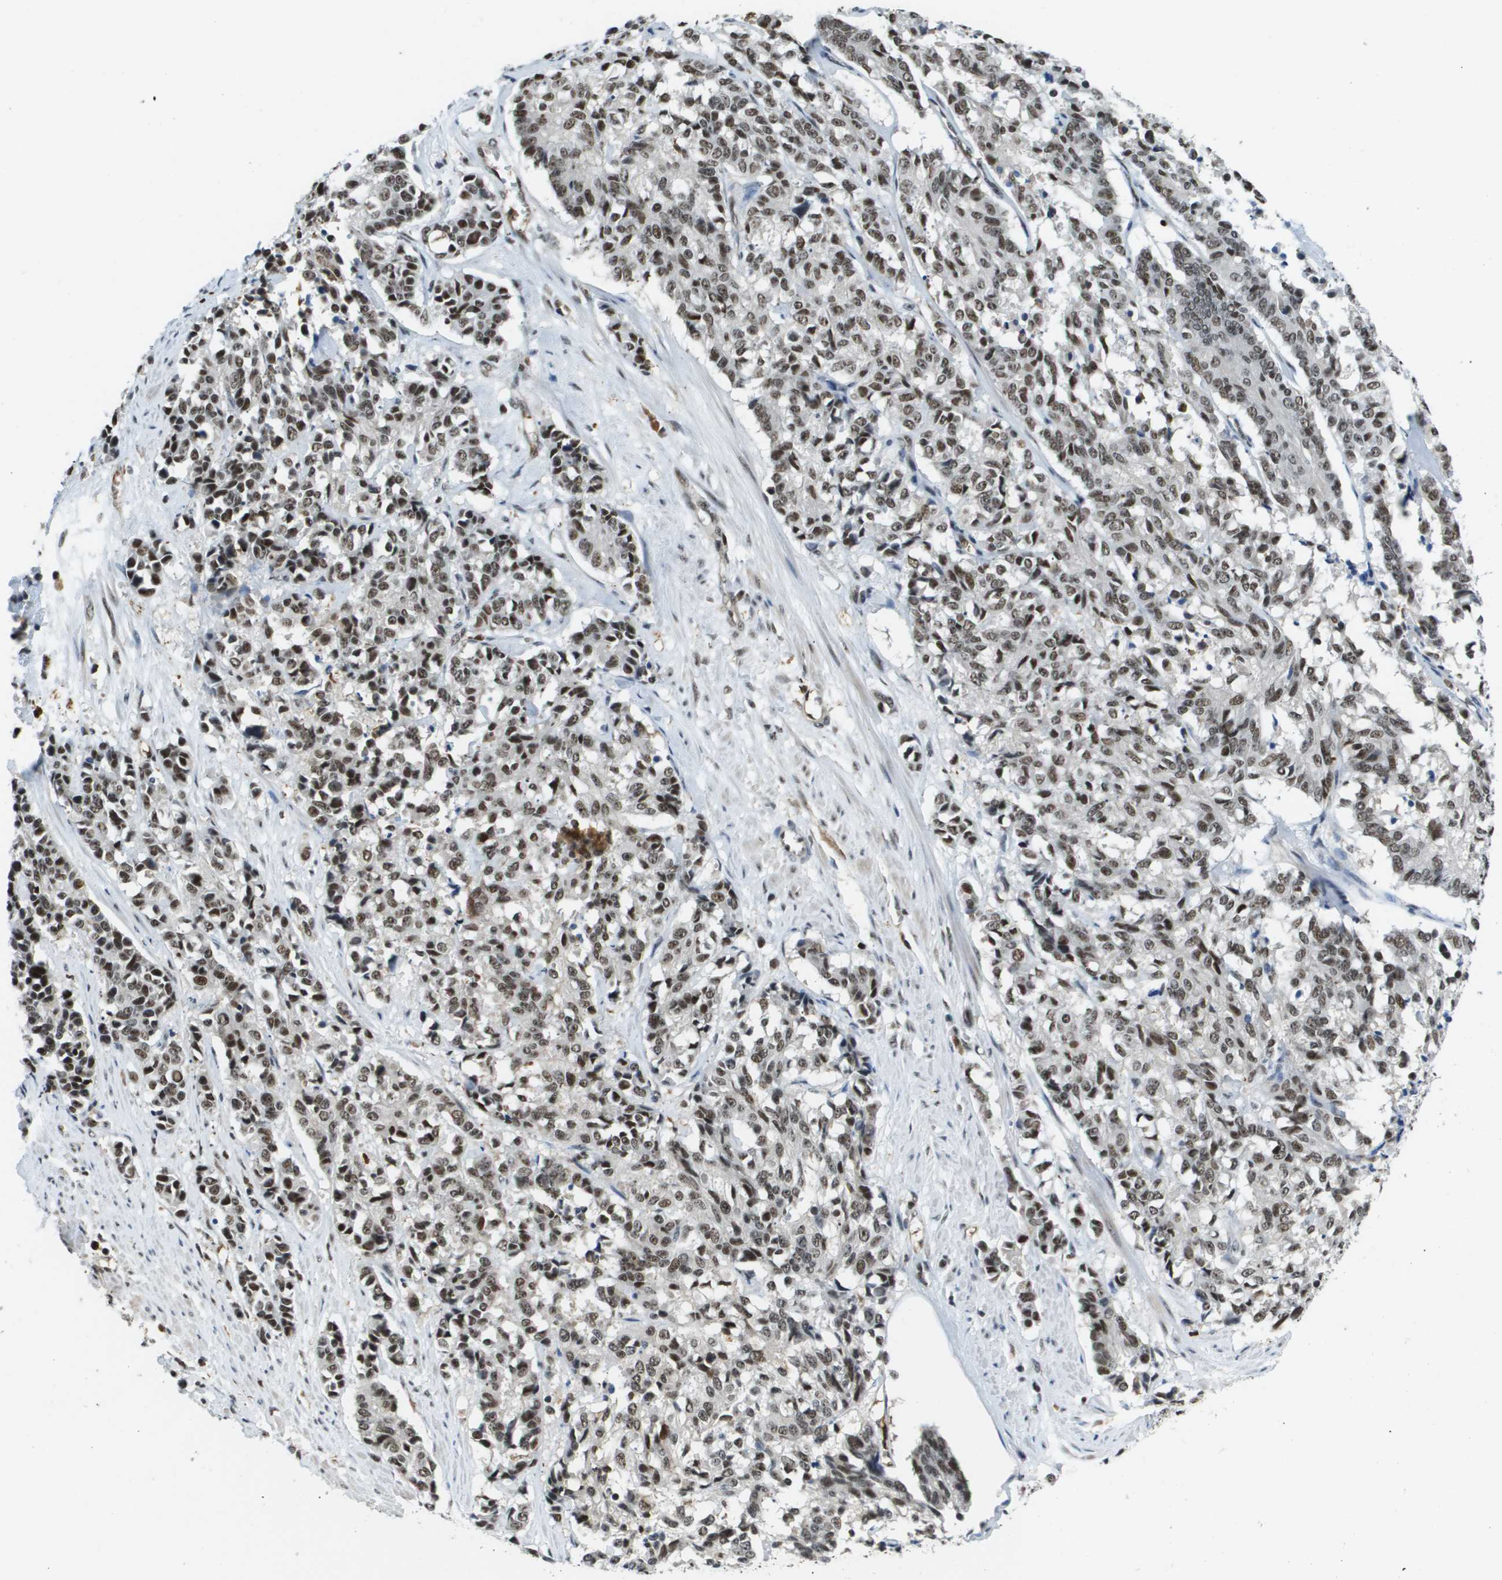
{"staining": {"intensity": "moderate", "quantity": ">75%", "location": "nuclear"}, "tissue": "cervical cancer", "cell_type": "Tumor cells", "image_type": "cancer", "snomed": [{"axis": "morphology", "description": "Squamous cell carcinoma, NOS"}, {"axis": "topography", "description": "Cervix"}], "caption": "About >75% of tumor cells in human cervical cancer show moderate nuclear protein expression as visualized by brown immunohistochemical staining.", "gene": "EP400", "patient": {"sex": "female", "age": 35}}